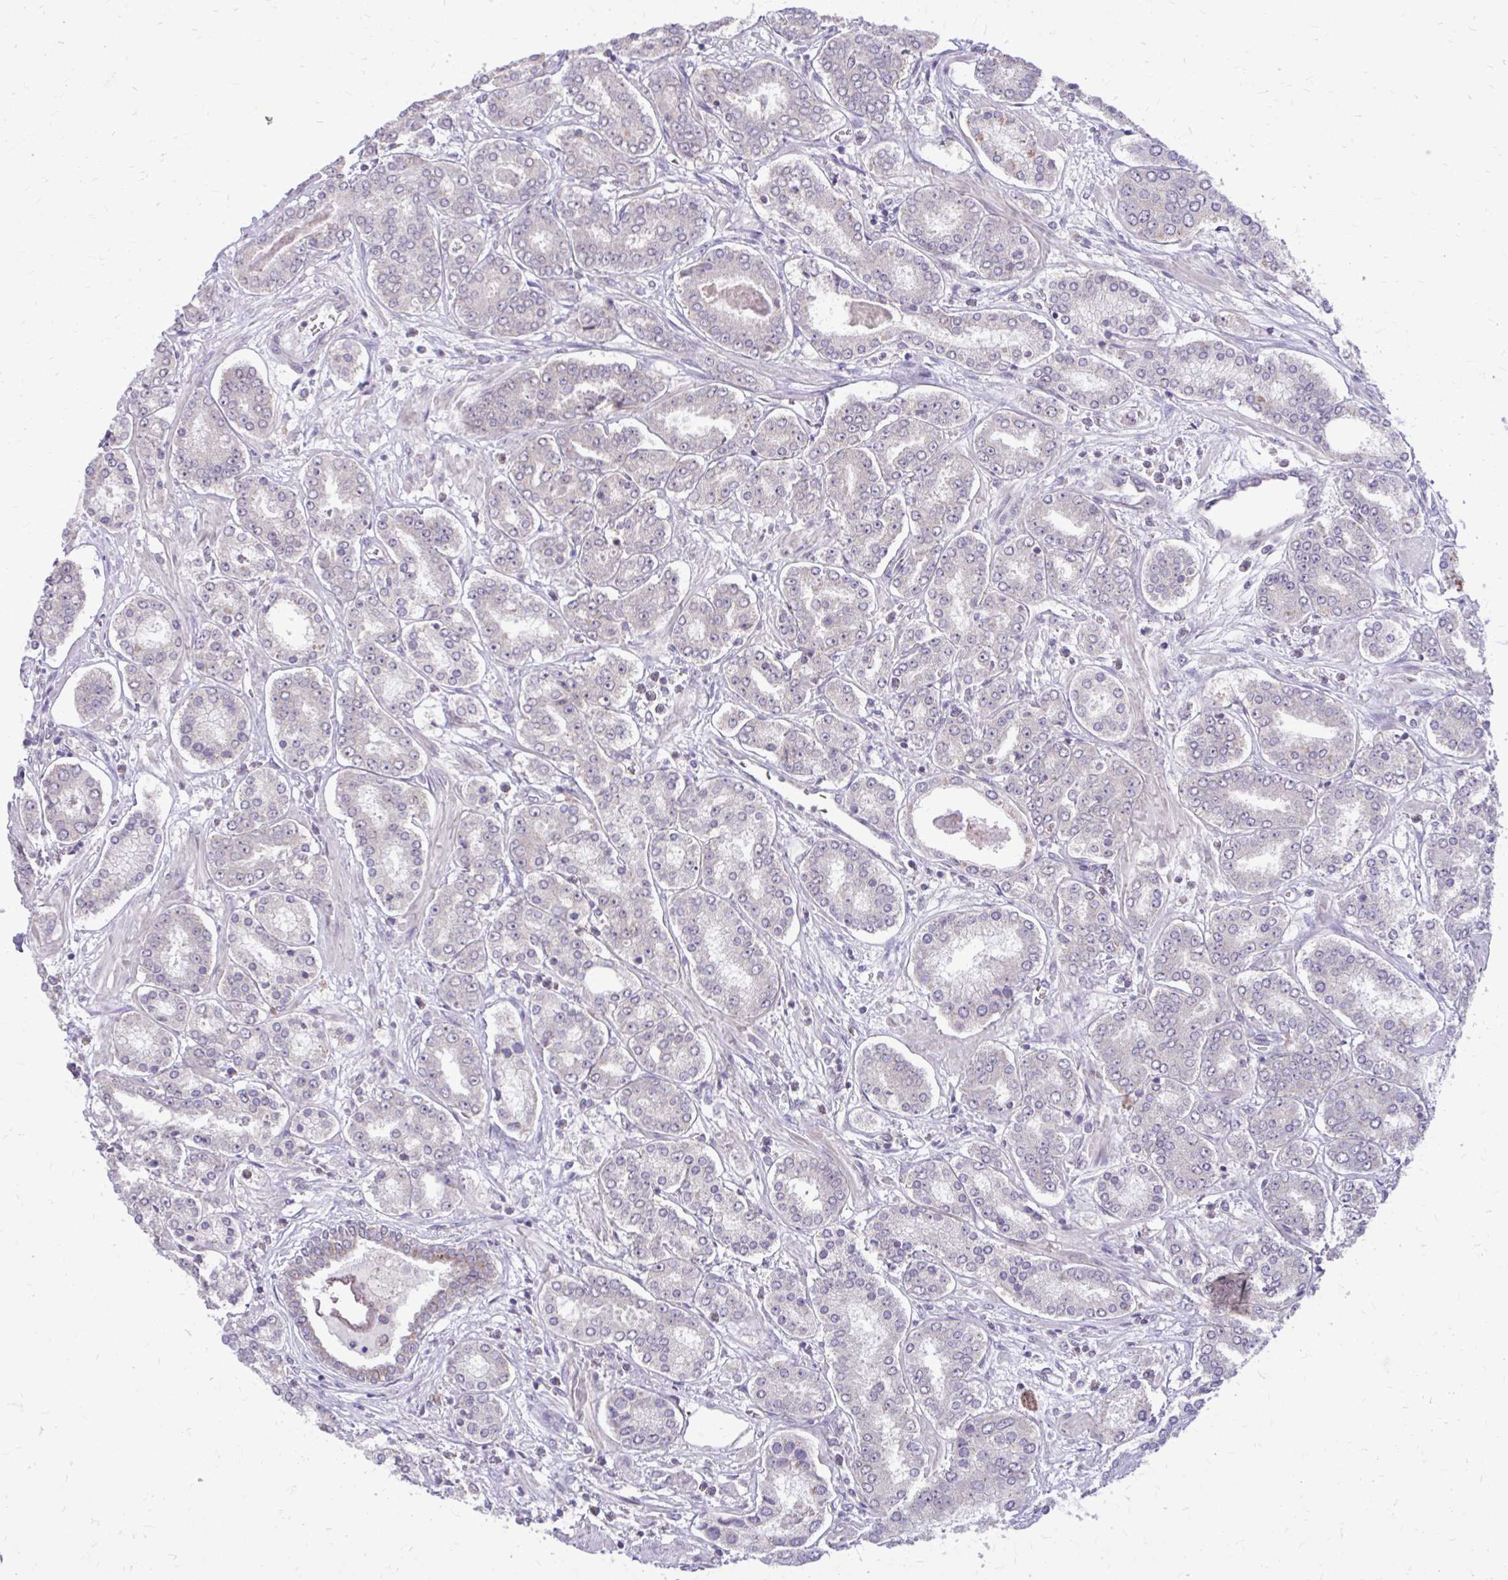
{"staining": {"intensity": "negative", "quantity": "none", "location": "none"}, "tissue": "prostate cancer", "cell_type": "Tumor cells", "image_type": "cancer", "snomed": [{"axis": "morphology", "description": "Adenocarcinoma, High grade"}, {"axis": "topography", "description": "Prostate"}], "caption": "There is no significant positivity in tumor cells of prostate adenocarcinoma (high-grade). The staining is performed using DAB brown chromogen with nuclei counter-stained in using hematoxylin.", "gene": "DPY19L1", "patient": {"sex": "male", "age": 72}}